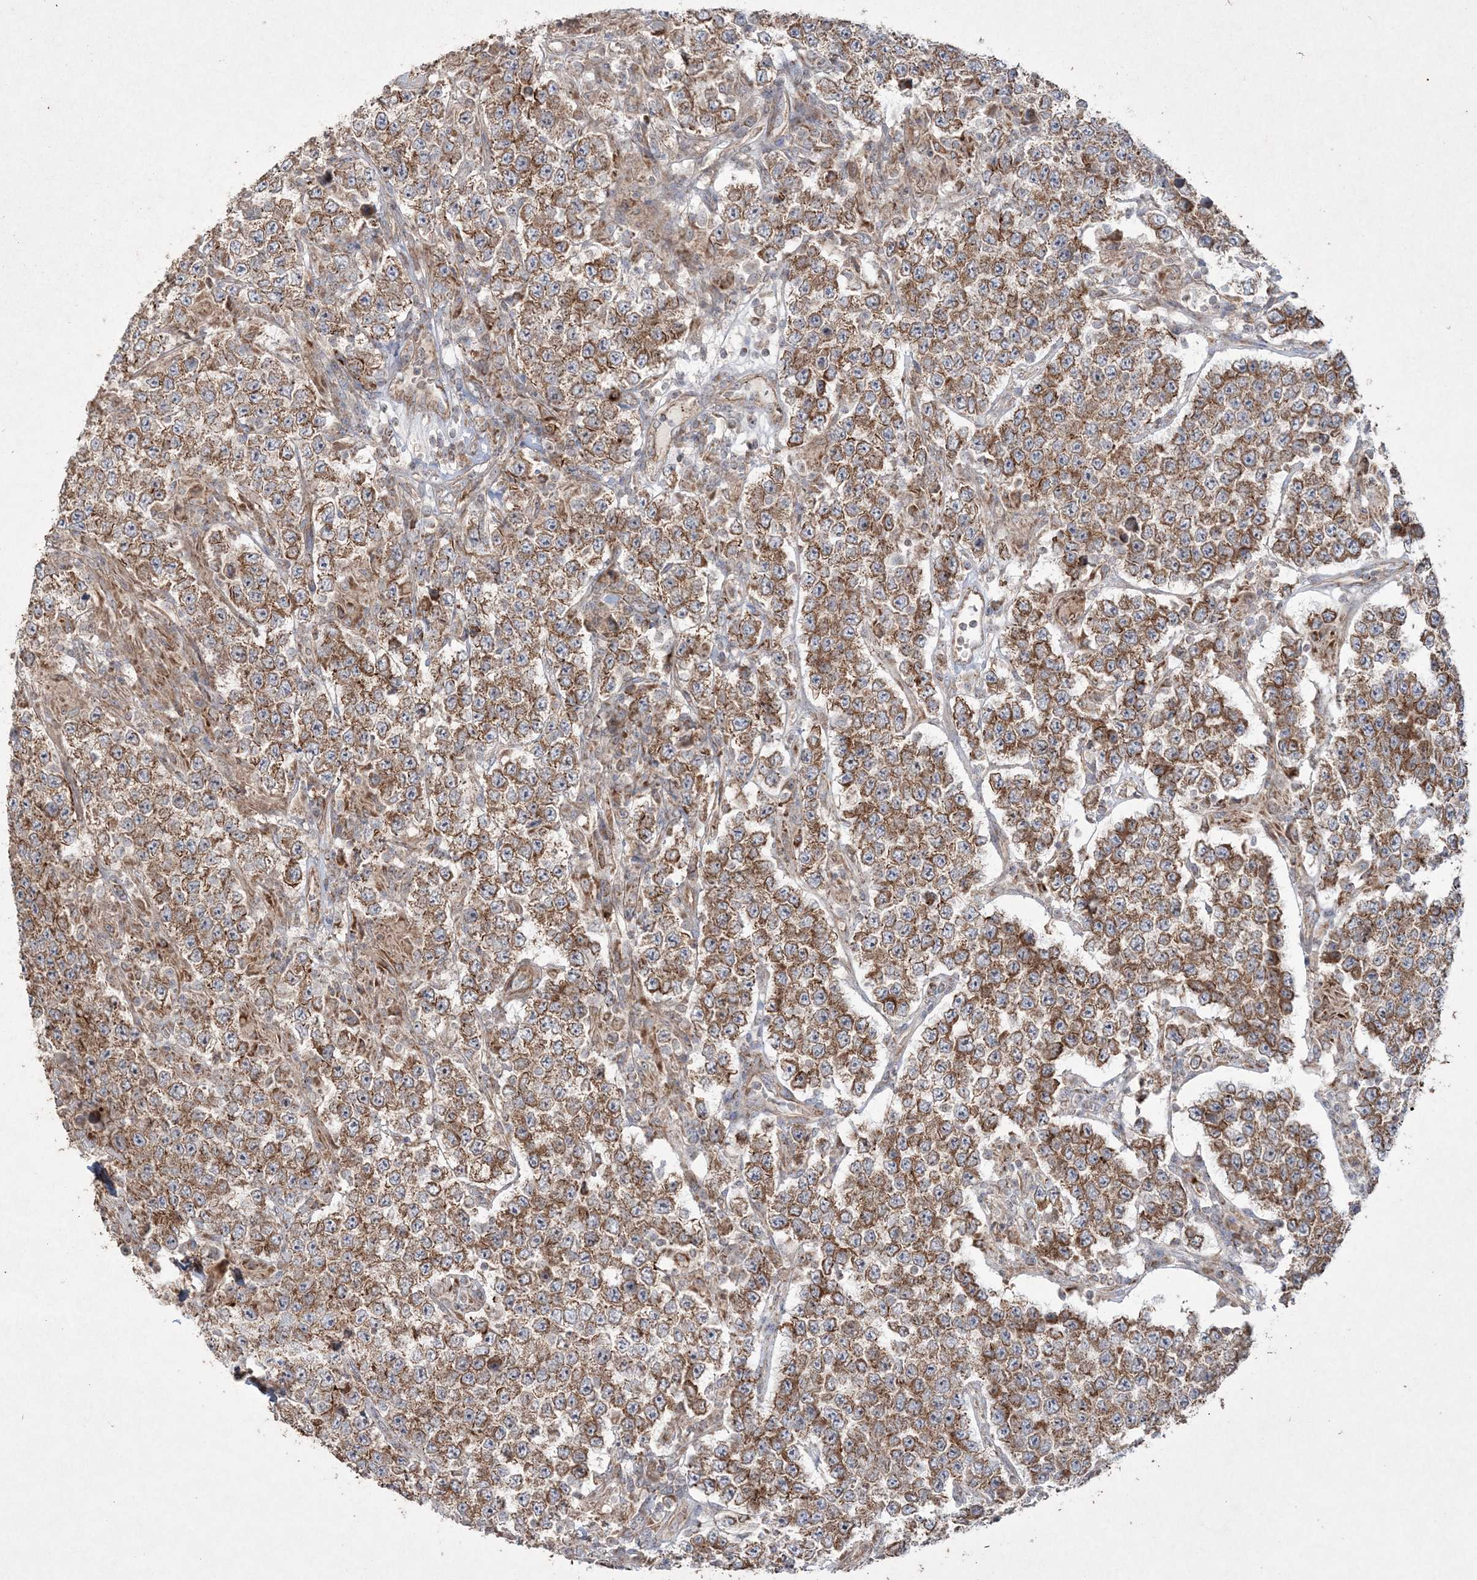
{"staining": {"intensity": "moderate", "quantity": ">75%", "location": "cytoplasmic/membranous"}, "tissue": "testis cancer", "cell_type": "Tumor cells", "image_type": "cancer", "snomed": [{"axis": "morphology", "description": "Normal tissue, NOS"}, {"axis": "morphology", "description": "Urothelial carcinoma, High grade"}, {"axis": "morphology", "description": "Seminoma, NOS"}, {"axis": "morphology", "description": "Carcinoma, Embryonal, NOS"}, {"axis": "topography", "description": "Urinary bladder"}, {"axis": "topography", "description": "Testis"}], "caption": "Protein staining reveals moderate cytoplasmic/membranous positivity in approximately >75% of tumor cells in testis cancer. (brown staining indicates protein expression, while blue staining denotes nuclei).", "gene": "TTC7A", "patient": {"sex": "male", "age": 41}}